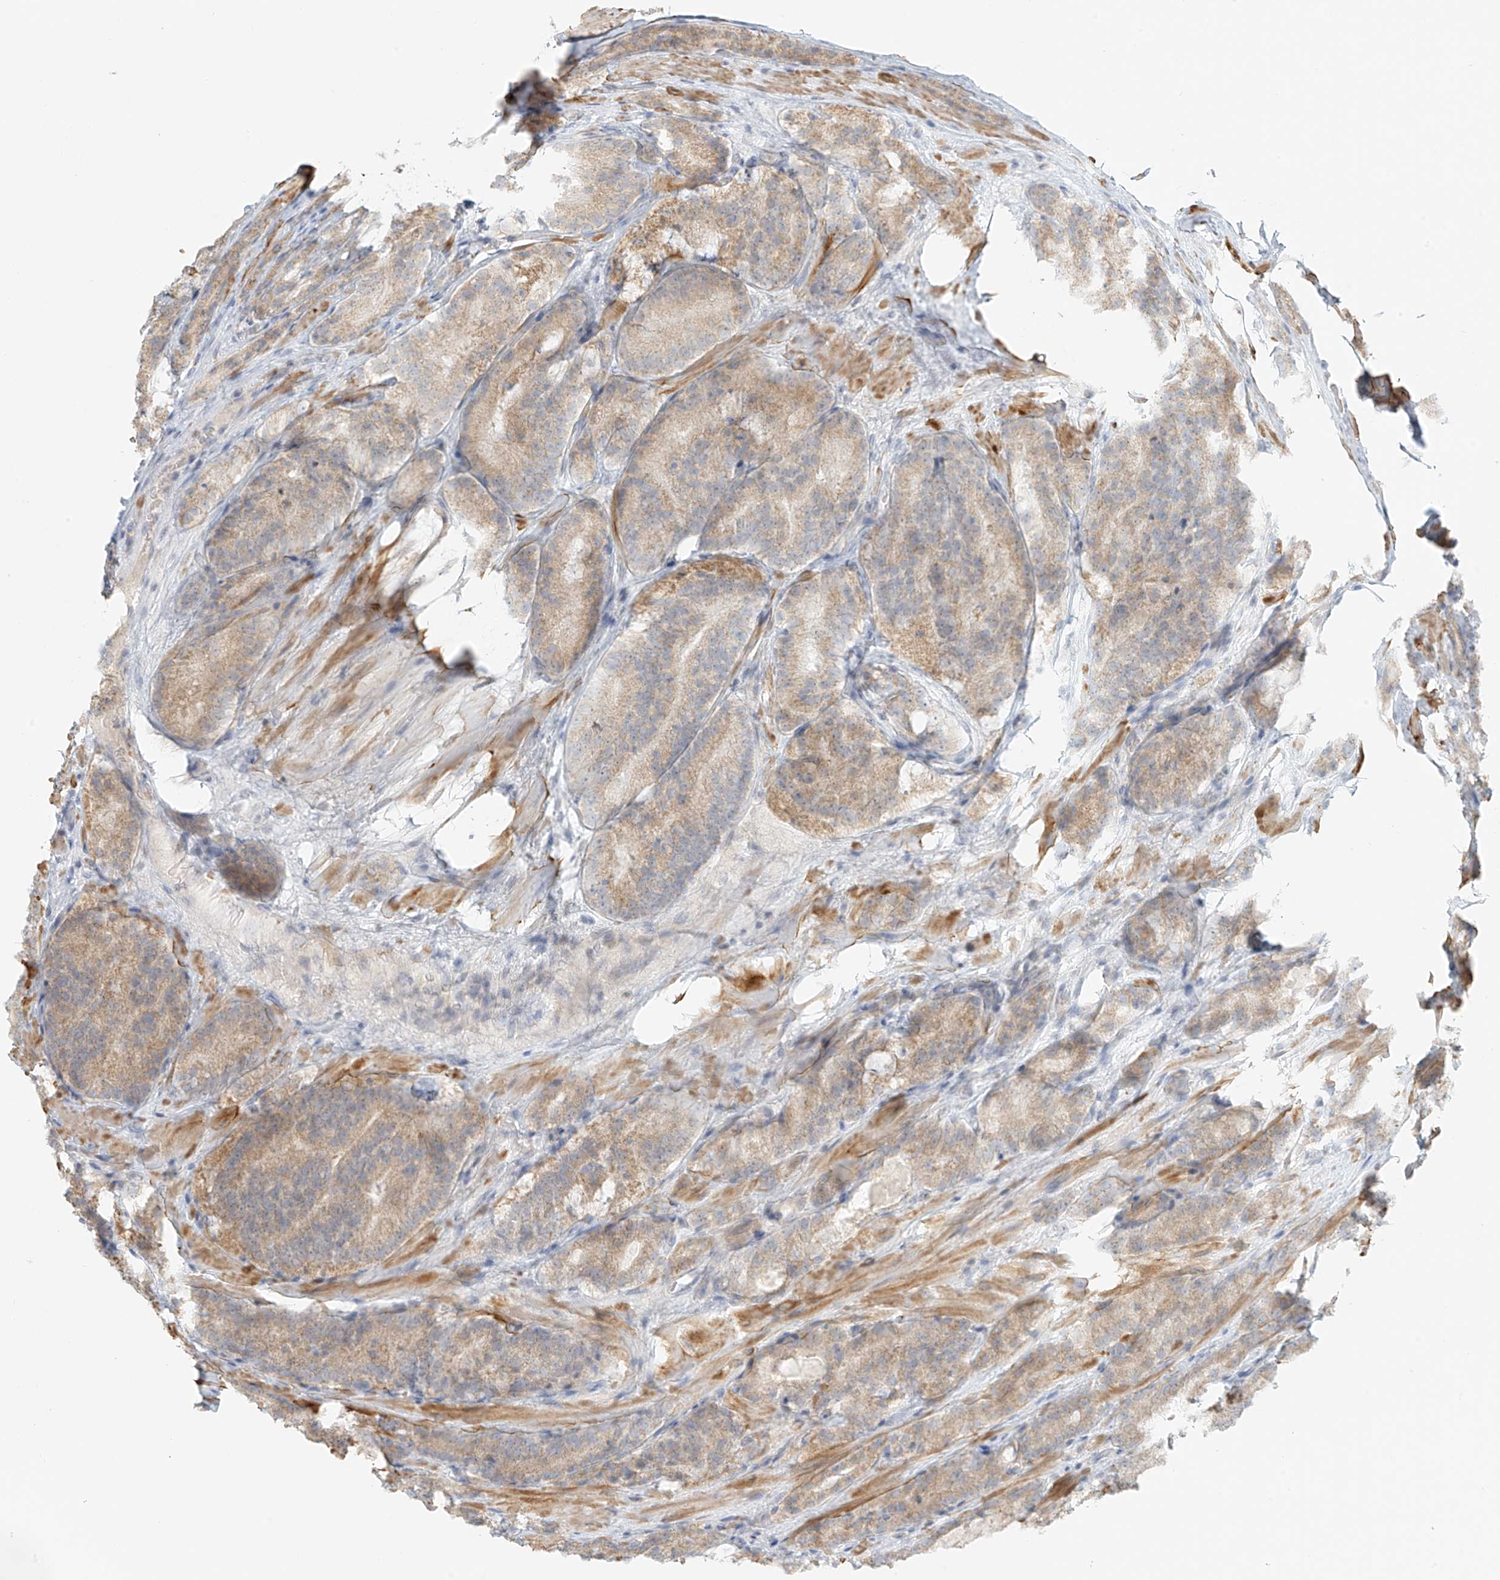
{"staining": {"intensity": "weak", "quantity": ">75%", "location": "cytoplasmic/membranous"}, "tissue": "prostate cancer", "cell_type": "Tumor cells", "image_type": "cancer", "snomed": [{"axis": "morphology", "description": "Adenocarcinoma, High grade"}, {"axis": "topography", "description": "Prostate"}], "caption": "Immunohistochemical staining of high-grade adenocarcinoma (prostate) reveals low levels of weak cytoplasmic/membranous expression in about >75% of tumor cells.", "gene": "UST", "patient": {"sex": "male", "age": 57}}